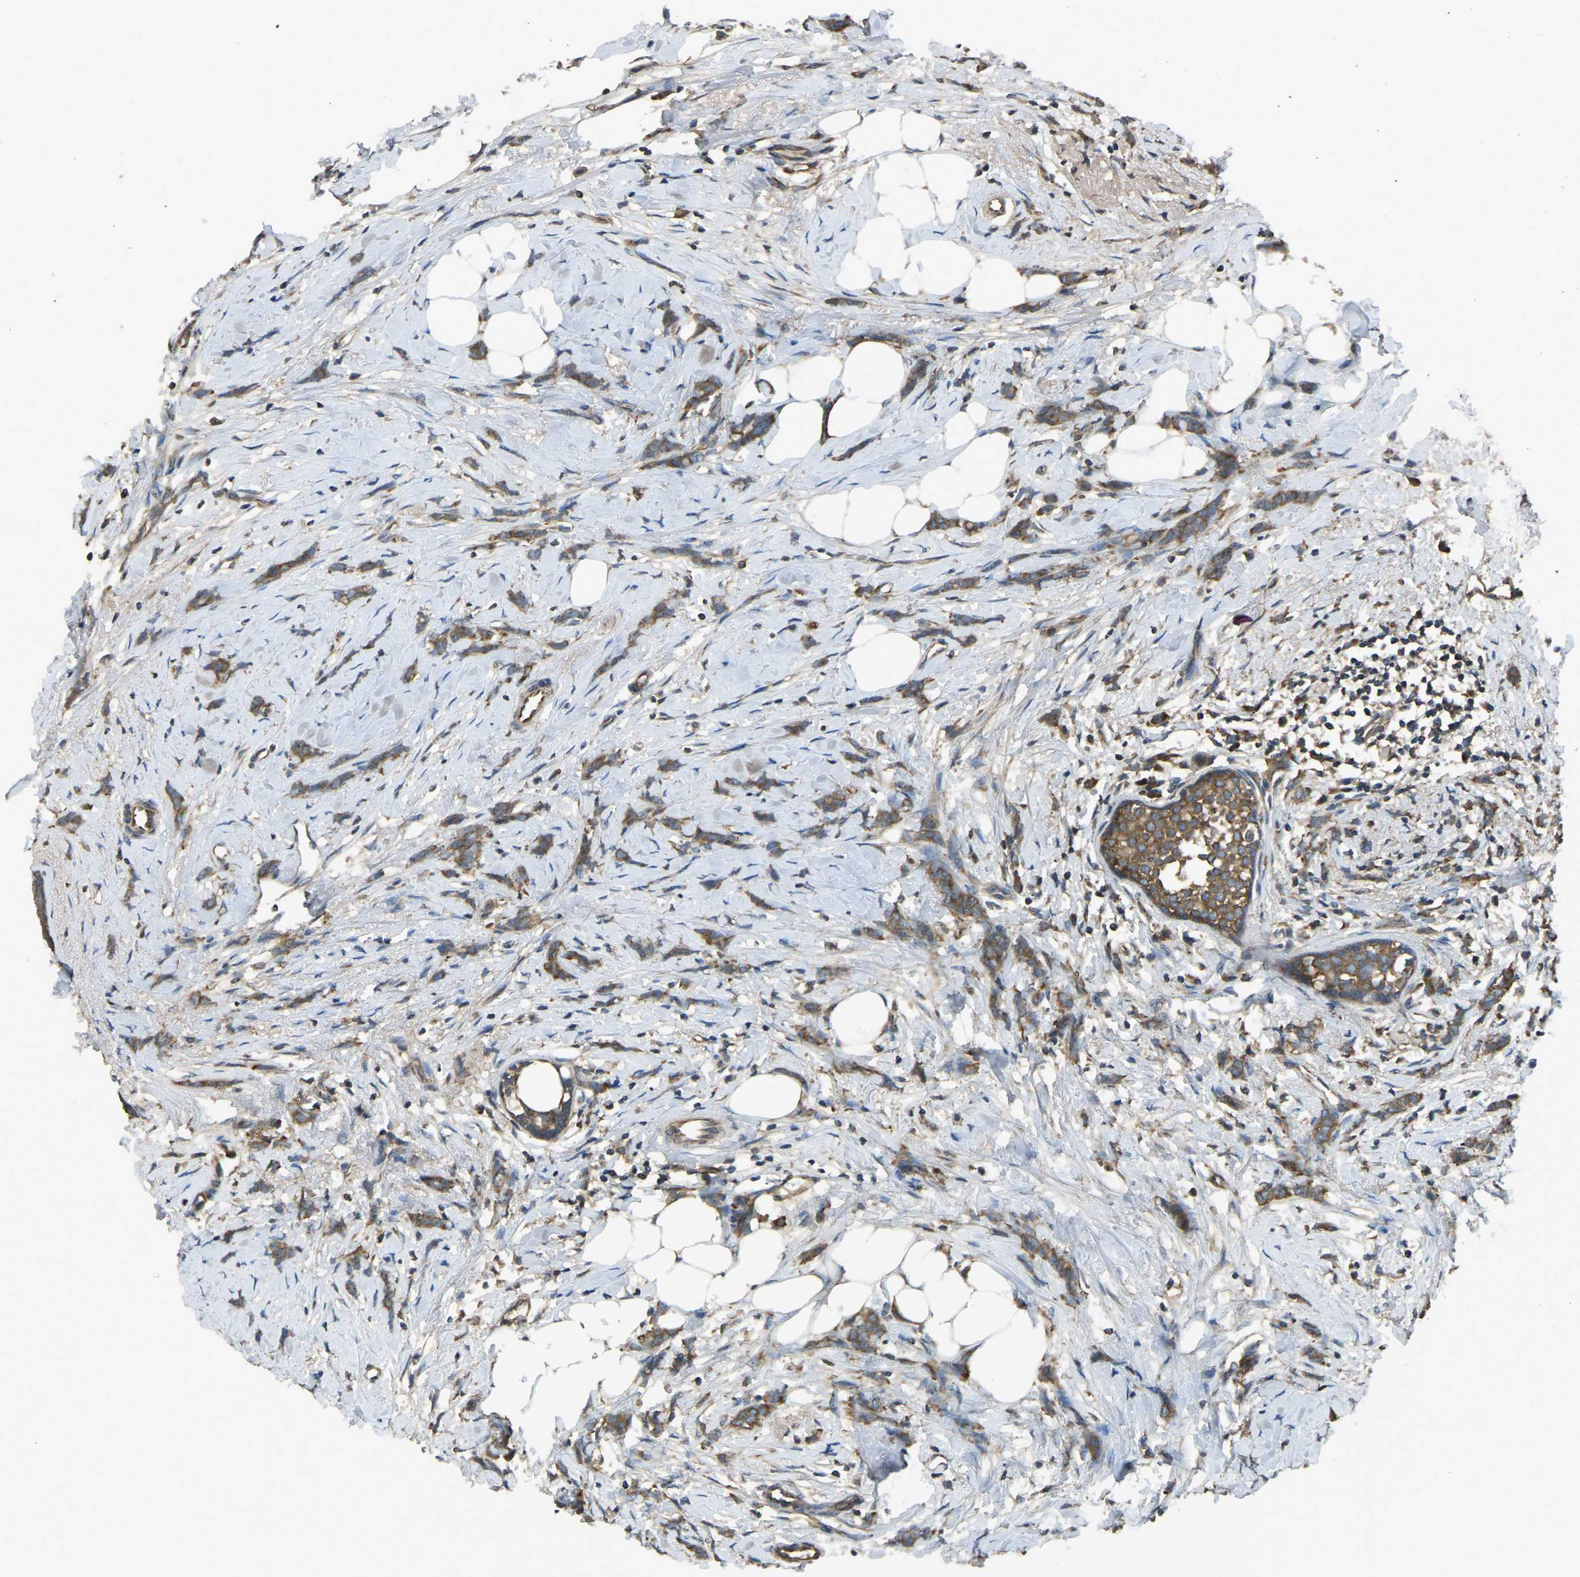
{"staining": {"intensity": "strong", "quantity": ">75%", "location": "cytoplasmic/membranous"}, "tissue": "breast cancer", "cell_type": "Tumor cells", "image_type": "cancer", "snomed": [{"axis": "morphology", "description": "Lobular carcinoma, in situ"}, {"axis": "morphology", "description": "Lobular carcinoma"}, {"axis": "topography", "description": "Breast"}], "caption": "Immunohistochemistry histopathology image of human breast lobular carcinoma in situ stained for a protein (brown), which exhibits high levels of strong cytoplasmic/membranous staining in about >75% of tumor cells.", "gene": "AIMP1", "patient": {"sex": "female", "age": 41}}